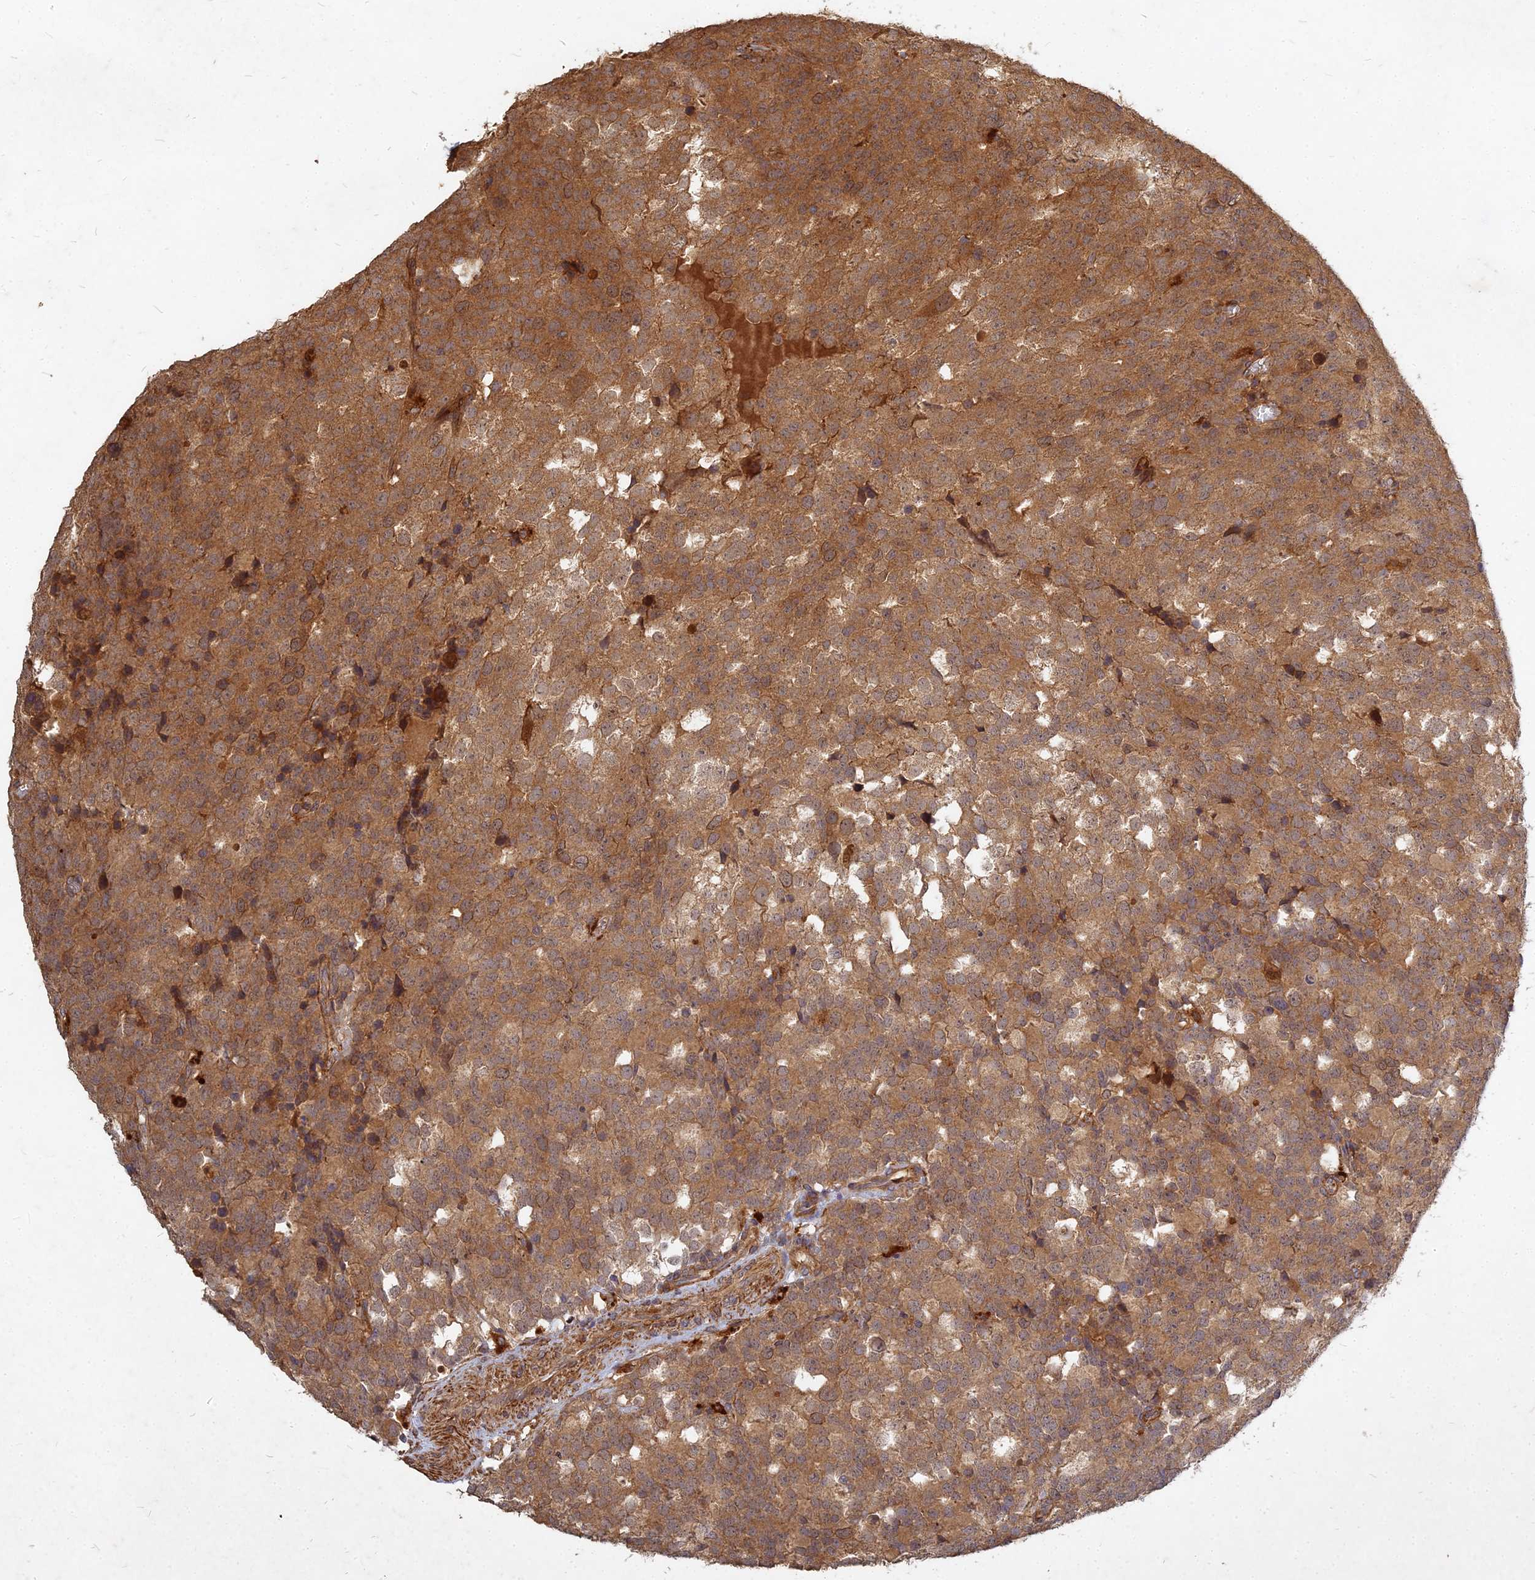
{"staining": {"intensity": "moderate", "quantity": ">75%", "location": "cytoplasmic/membranous"}, "tissue": "testis cancer", "cell_type": "Tumor cells", "image_type": "cancer", "snomed": [{"axis": "morphology", "description": "Seminoma, NOS"}, {"axis": "topography", "description": "Testis"}], "caption": "This photomicrograph exhibits immunohistochemistry (IHC) staining of testis cancer, with medium moderate cytoplasmic/membranous staining in about >75% of tumor cells.", "gene": "UBE2W", "patient": {"sex": "male", "age": 71}}